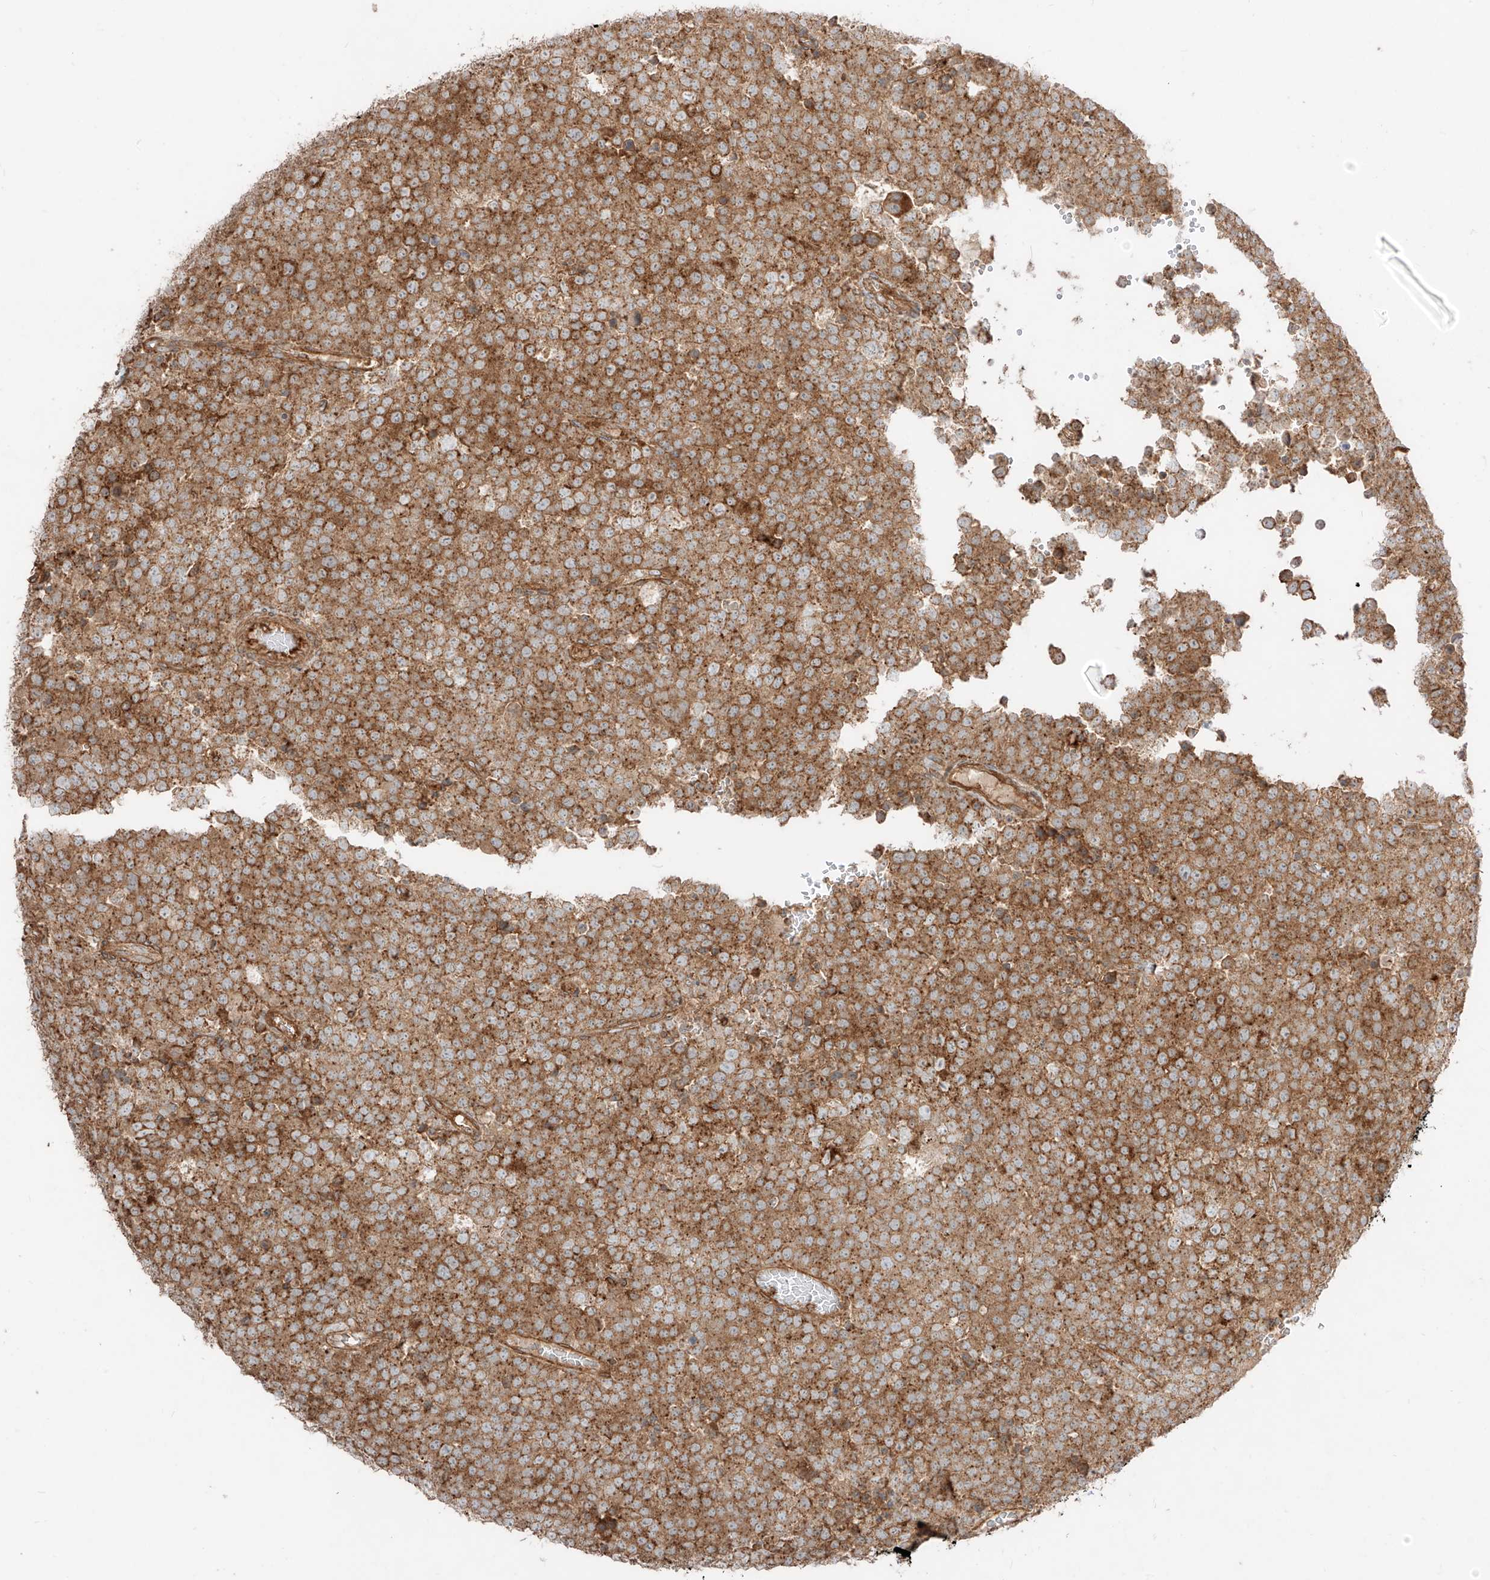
{"staining": {"intensity": "strong", "quantity": ">75%", "location": "cytoplasmic/membranous"}, "tissue": "testis cancer", "cell_type": "Tumor cells", "image_type": "cancer", "snomed": [{"axis": "morphology", "description": "Seminoma, NOS"}, {"axis": "topography", "description": "Testis"}], "caption": "Immunohistochemistry image of seminoma (testis) stained for a protein (brown), which reveals high levels of strong cytoplasmic/membranous staining in about >75% of tumor cells.", "gene": "CCDC115", "patient": {"sex": "male", "age": 71}}